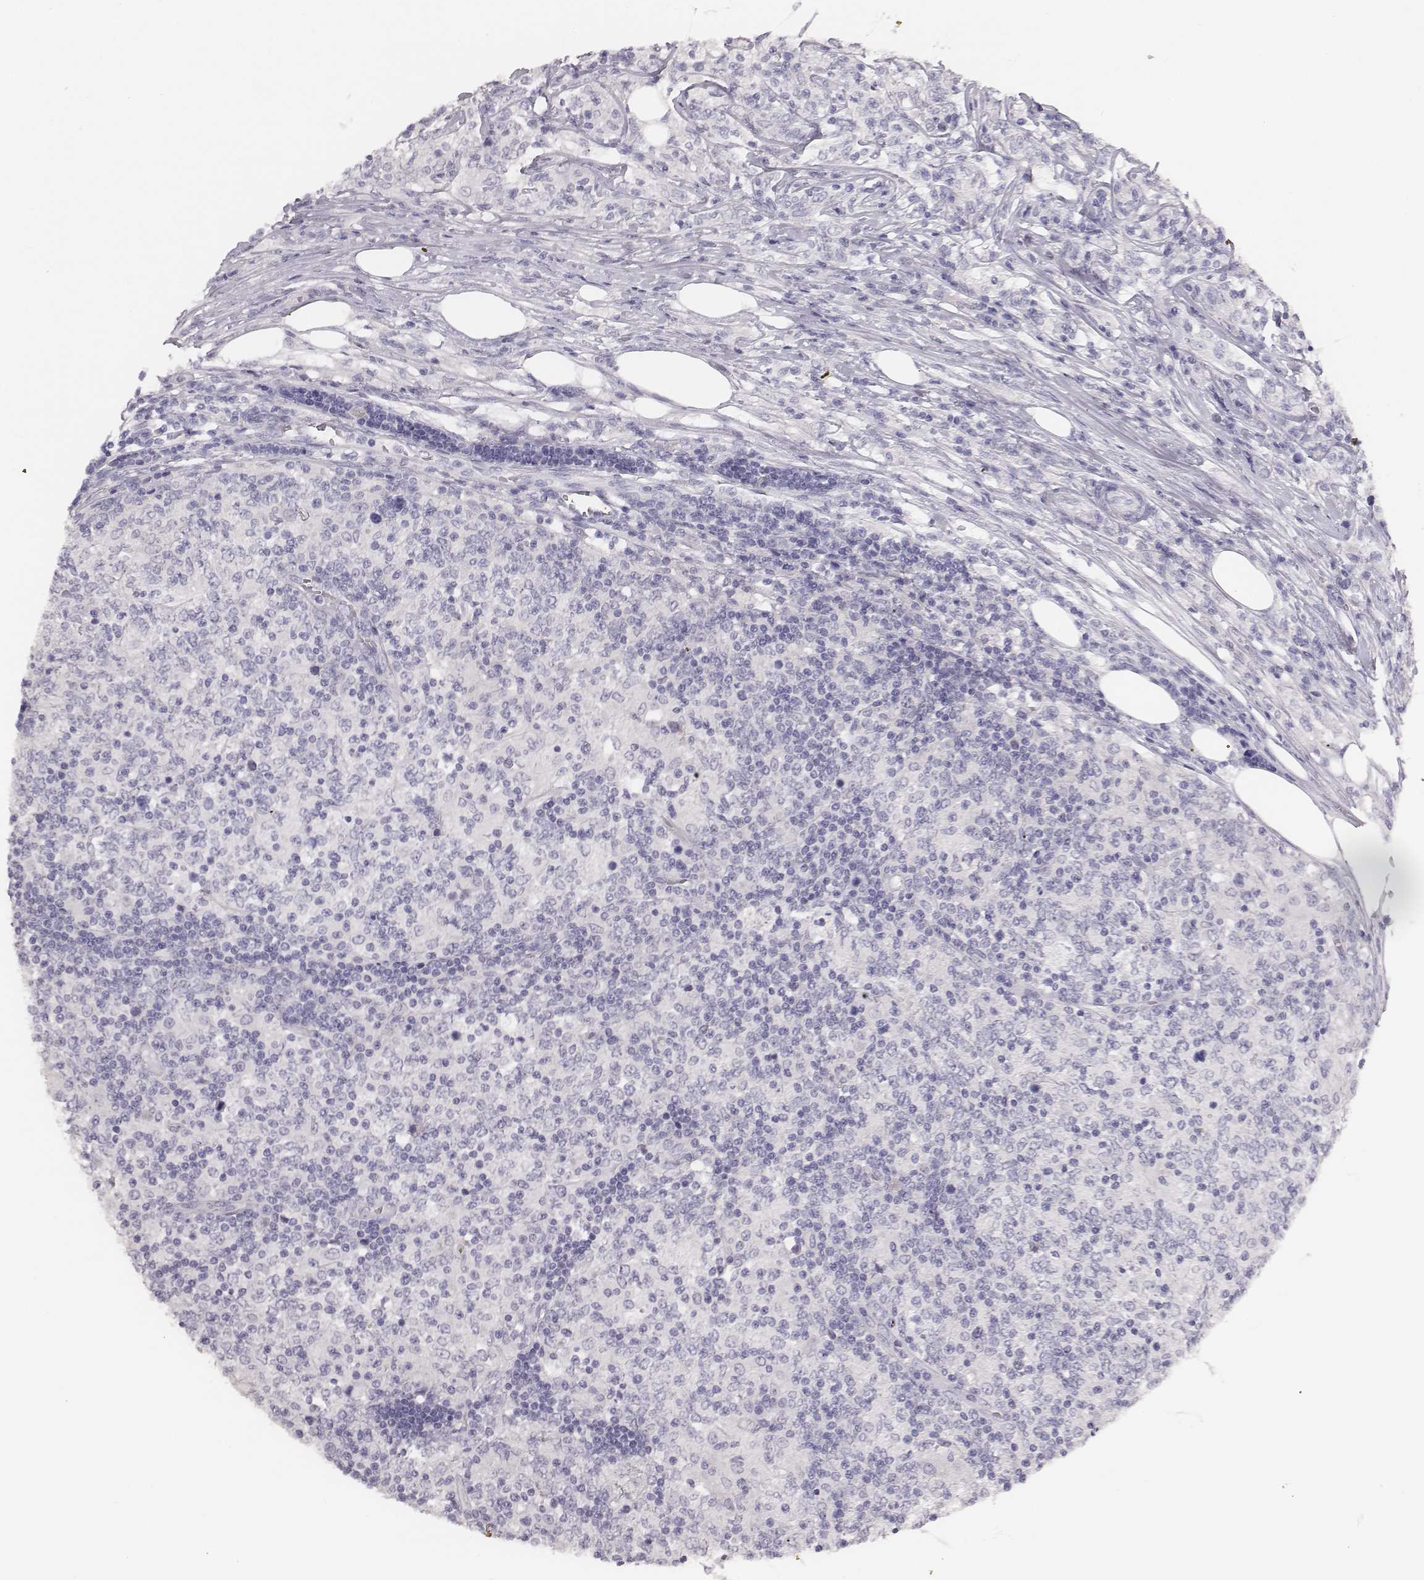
{"staining": {"intensity": "negative", "quantity": "none", "location": "none"}, "tissue": "lymphoma", "cell_type": "Tumor cells", "image_type": "cancer", "snomed": [{"axis": "morphology", "description": "Malignant lymphoma, non-Hodgkin's type, High grade"}, {"axis": "topography", "description": "Lymph node"}], "caption": "This micrograph is of high-grade malignant lymphoma, non-Hodgkin's type stained with IHC to label a protein in brown with the nuclei are counter-stained blue. There is no positivity in tumor cells. The staining was performed using DAB to visualize the protein expression in brown, while the nuclei were stained in blue with hematoxylin (Magnification: 20x).", "gene": "MYH6", "patient": {"sex": "female", "age": 84}}